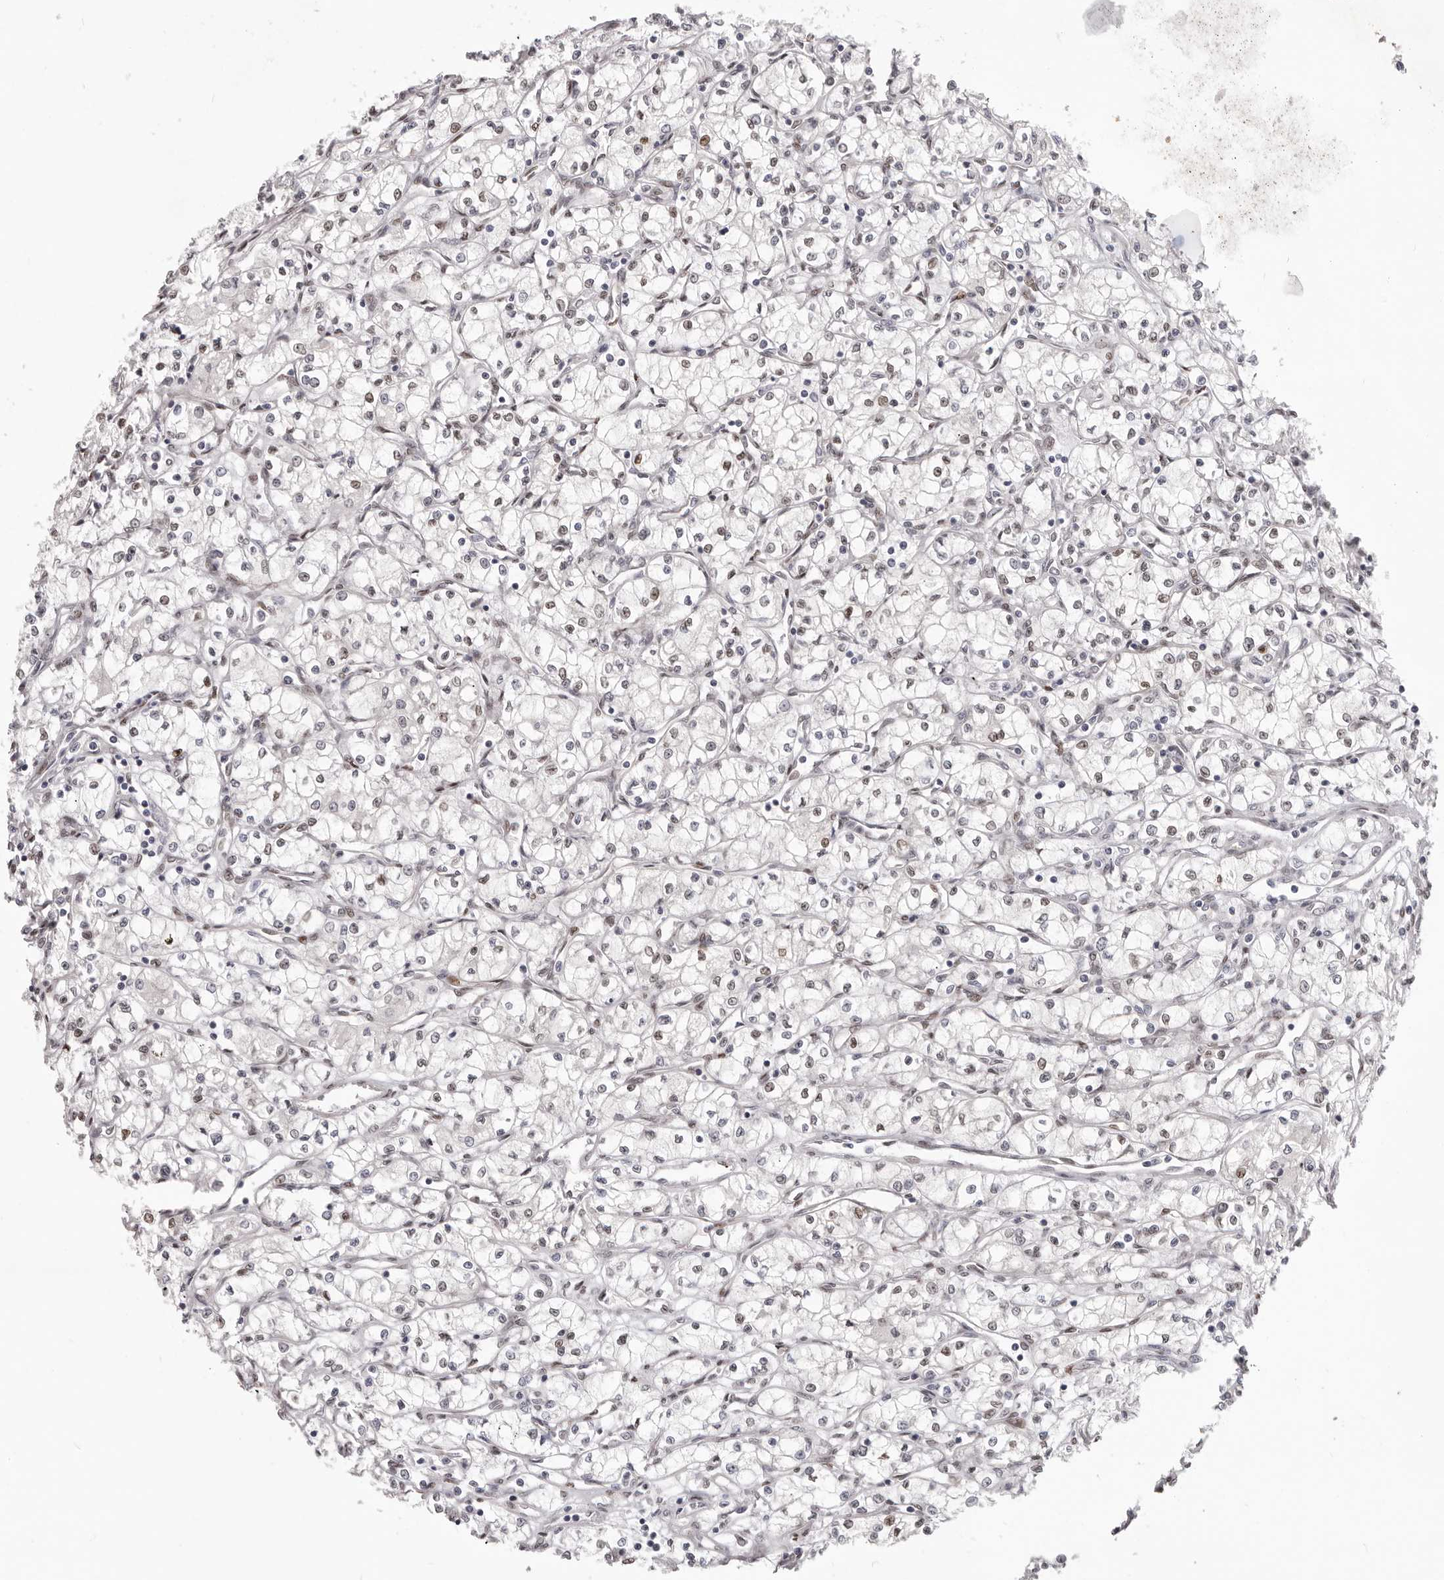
{"staining": {"intensity": "weak", "quantity": "25%-75%", "location": "nuclear"}, "tissue": "renal cancer", "cell_type": "Tumor cells", "image_type": "cancer", "snomed": [{"axis": "morphology", "description": "Adenocarcinoma, NOS"}, {"axis": "topography", "description": "Kidney"}], "caption": "The micrograph demonstrates a brown stain indicating the presence of a protein in the nuclear of tumor cells in adenocarcinoma (renal).", "gene": "SRP19", "patient": {"sex": "male", "age": 59}}